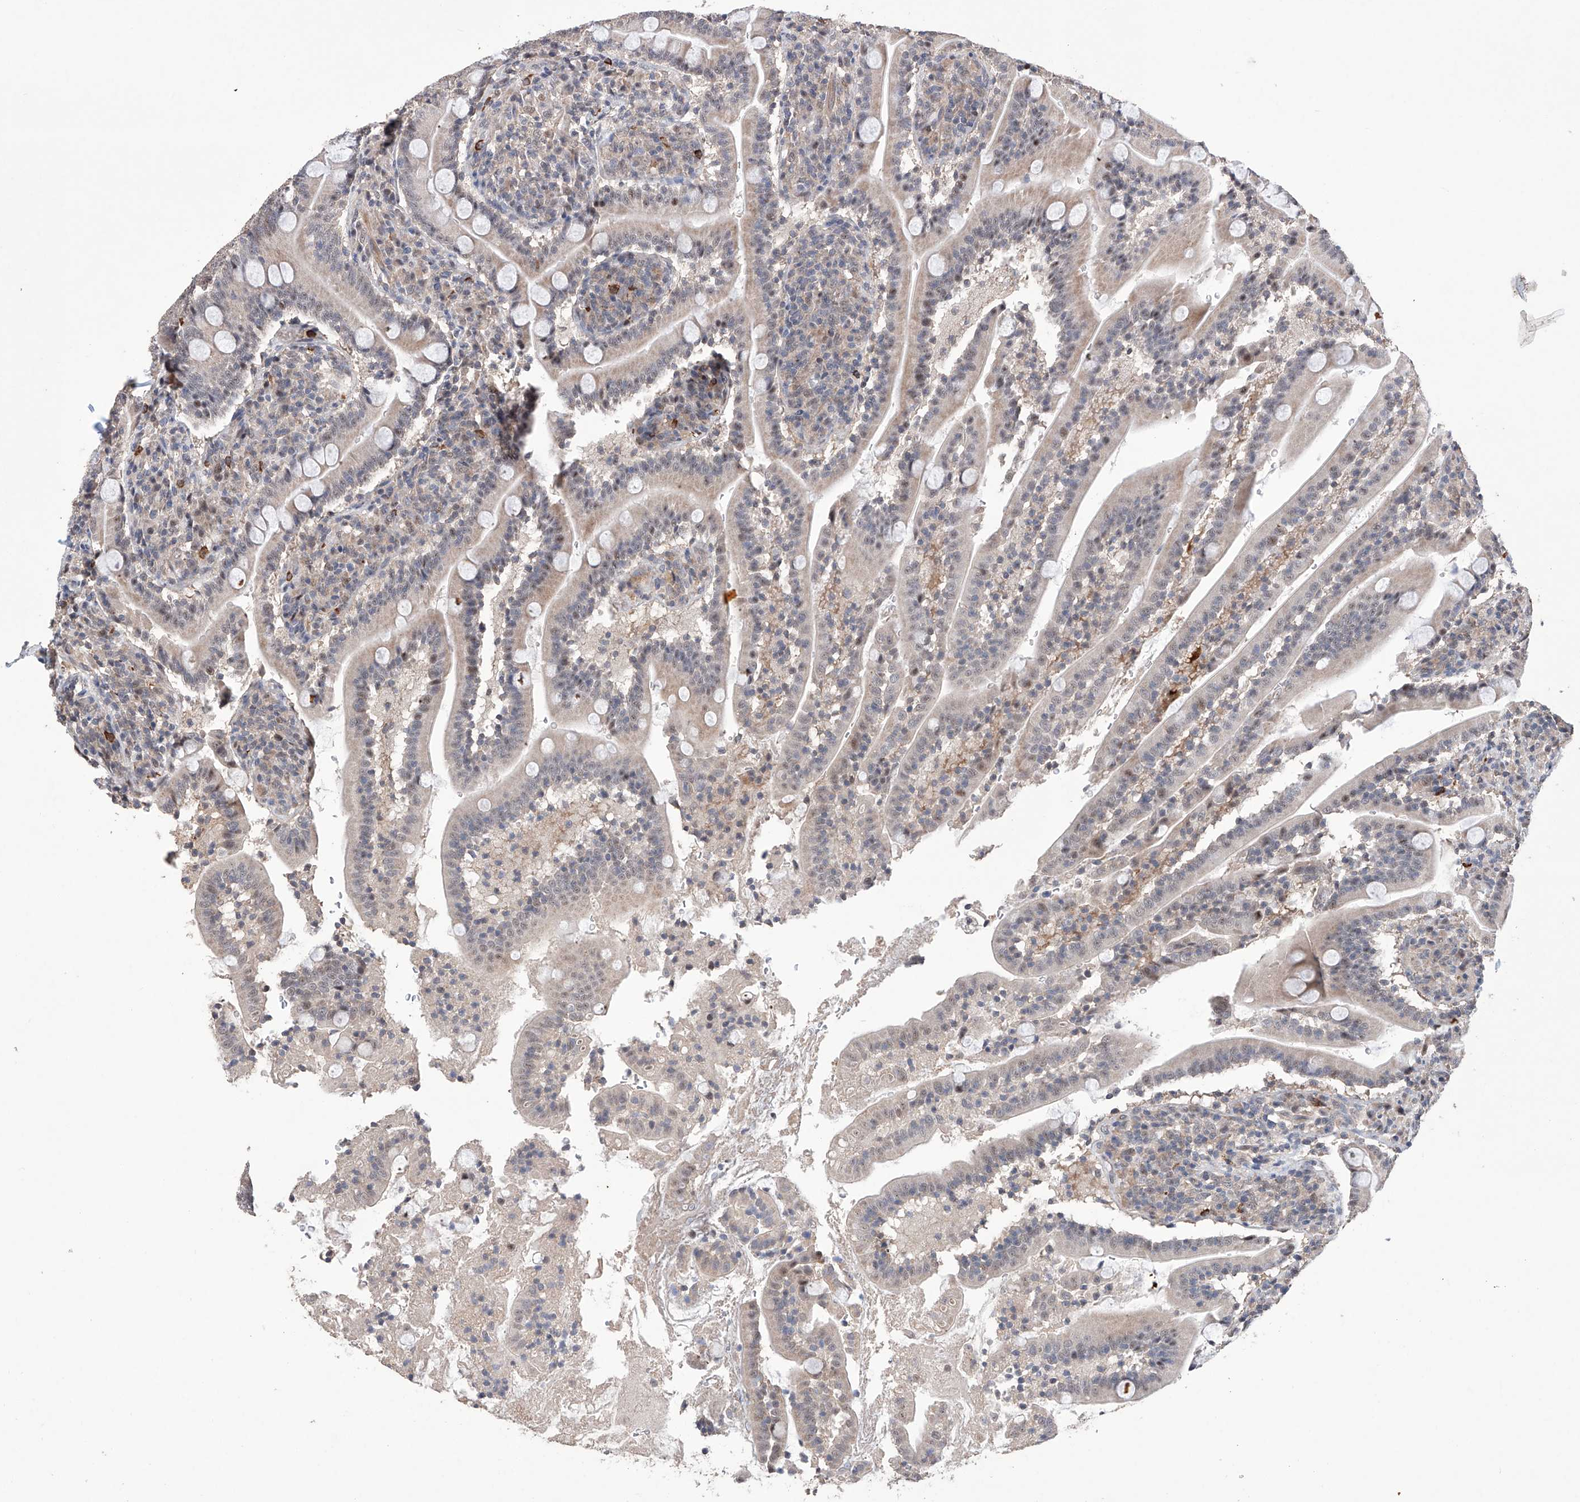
{"staining": {"intensity": "weak", "quantity": "25%-75%", "location": "cytoplasmic/membranous"}, "tissue": "duodenum", "cell_type": "Glandular cells", "image_type": "normal", "snomed": [{"axis": "morphology", "description": "Normal tissue, NOS"}, {"axis": "topography", "description": "Duodenum"}], "caption": "A low amount of weak cytoplasmic/membranous expression is identified in approximately 25%-75% of glandular cells in benign duodenum.", "gene": "AFG1L", "patient": {"sex": "male", "age": 35}}